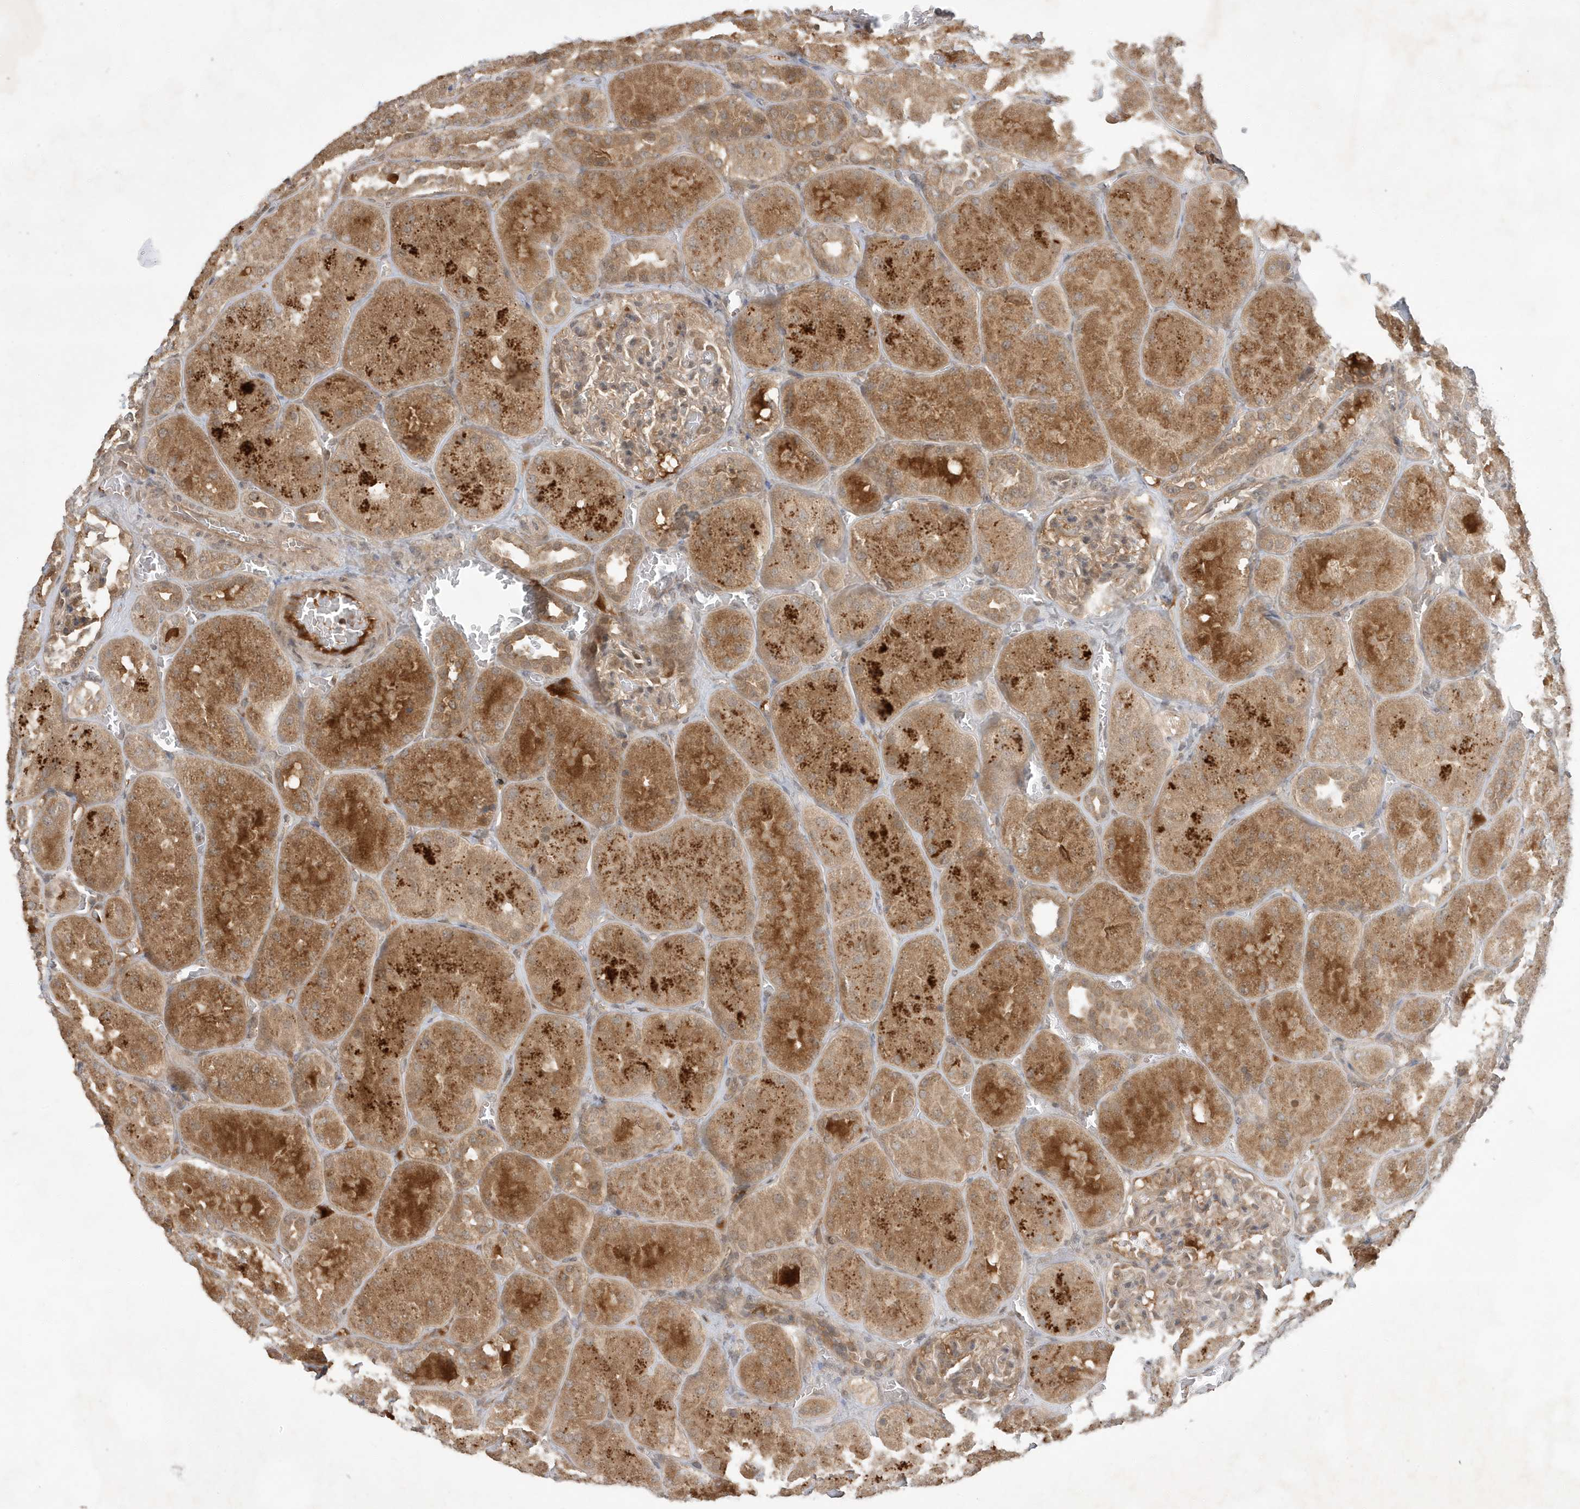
{"staining": {"intensity": "weak", "quantity": "25%-75%", "location": "cytoplasmic/membranous"}, "tissue": "kidney", "cell_type": "Cells in glomeruli", "image_type": "normal", "snomed": [{"axis": "morphology", "description": "Normal tissue, NOS"}, {"axis": "topography", "description": "Kidney"}], "caption": "A photomicrograph of human kidney stained for a protein displays weak cytoplasmic/membranous brown staining in cells in glomeruli. (Brightfield microscopy of DAB IHC at high magnification).", "gene": "ABCB9", "patient": {"sex": "male", "age": 28}}